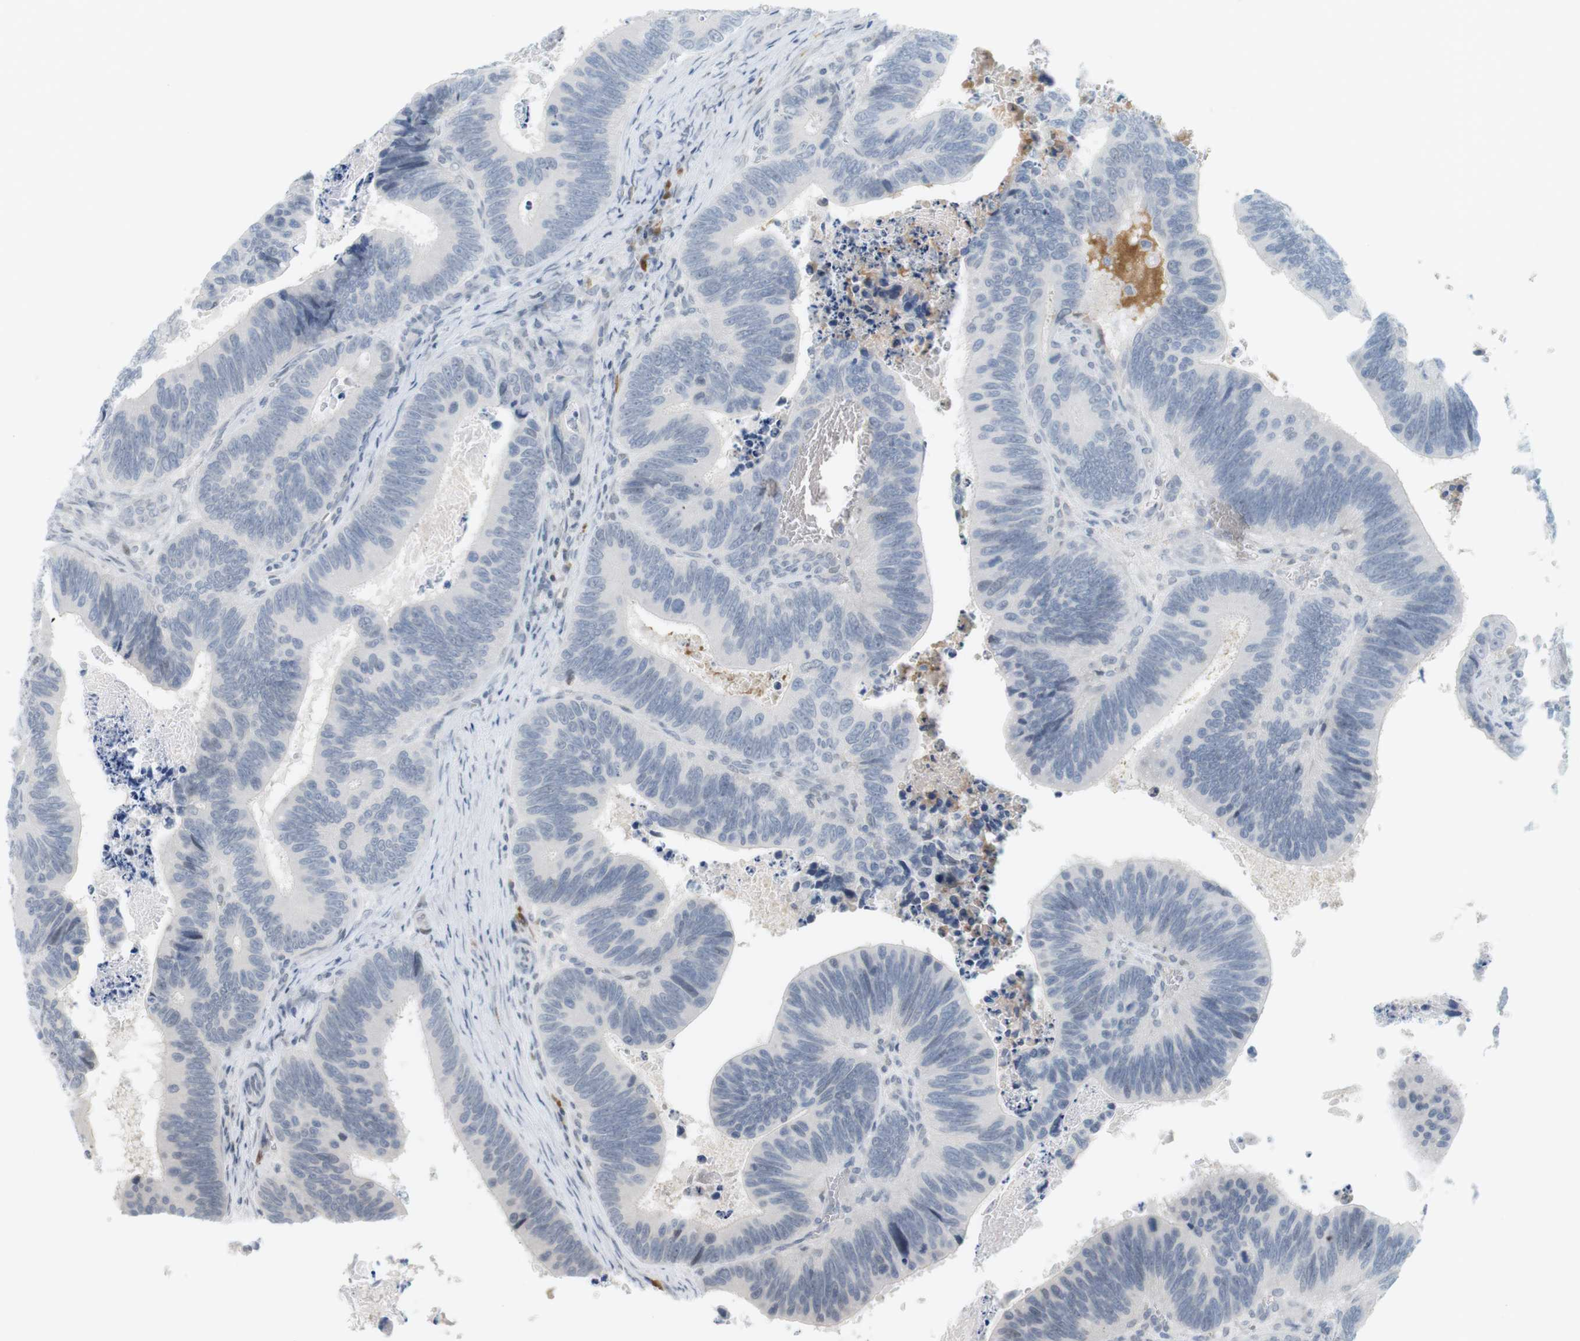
{"staining": {"intensity": "negative", "quantity": "none", "location": "none"}, "tissue": "colorectal cancer", "cell_type": "Tumor cells", "image_type": "cancer", "snomed": [{"axis": "morphology", "description": "Inflammation, NOS"}, {"axis": "morphology", "description": "Adenocarcinoma, NOS"}, {"axis": "topography", "description": "Colon"}], "caption": "Colorectal cancer (adenocarcinoma) was stained to show a protein in brown. There is no significant positivity in tumor cells.", "gene": "DMC1", "patient": {"sex": "male", "age": 72}}